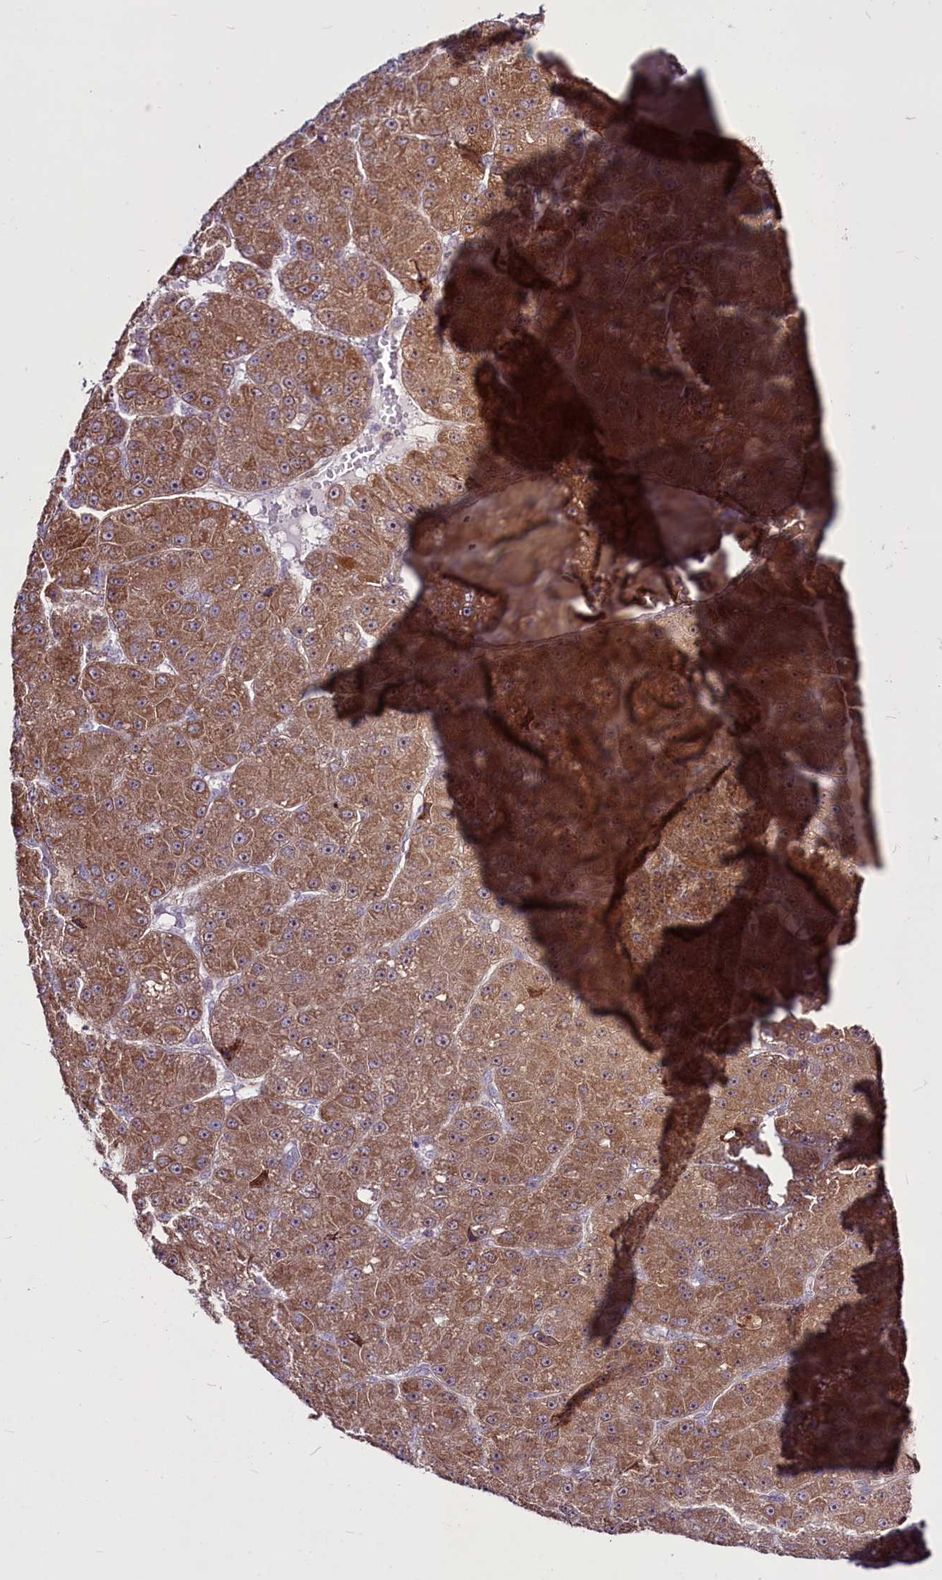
{"staining": {"intensity": "moderate", "quantity": ">75%", "location": "cytoplasmic/membranous"}, "tissue": "liver cancer", "cell_type": "Tumor cells", "image_type": "cancer", "snomed": [{"axis": "morphology", "description": "Carcinoma, Hepatocellular, NOS"}, {"axis": "topography", "description": "Liver"}], "caption": "Hepatocellular carcinoma (liver) tissue exhibits moderate cytoplasmic/membranous expression in about >75% of tumor cells, visualized by immunohistochemistry.", "gene": "RSBN1", "patient": {"sex": "male", "age": 67}}